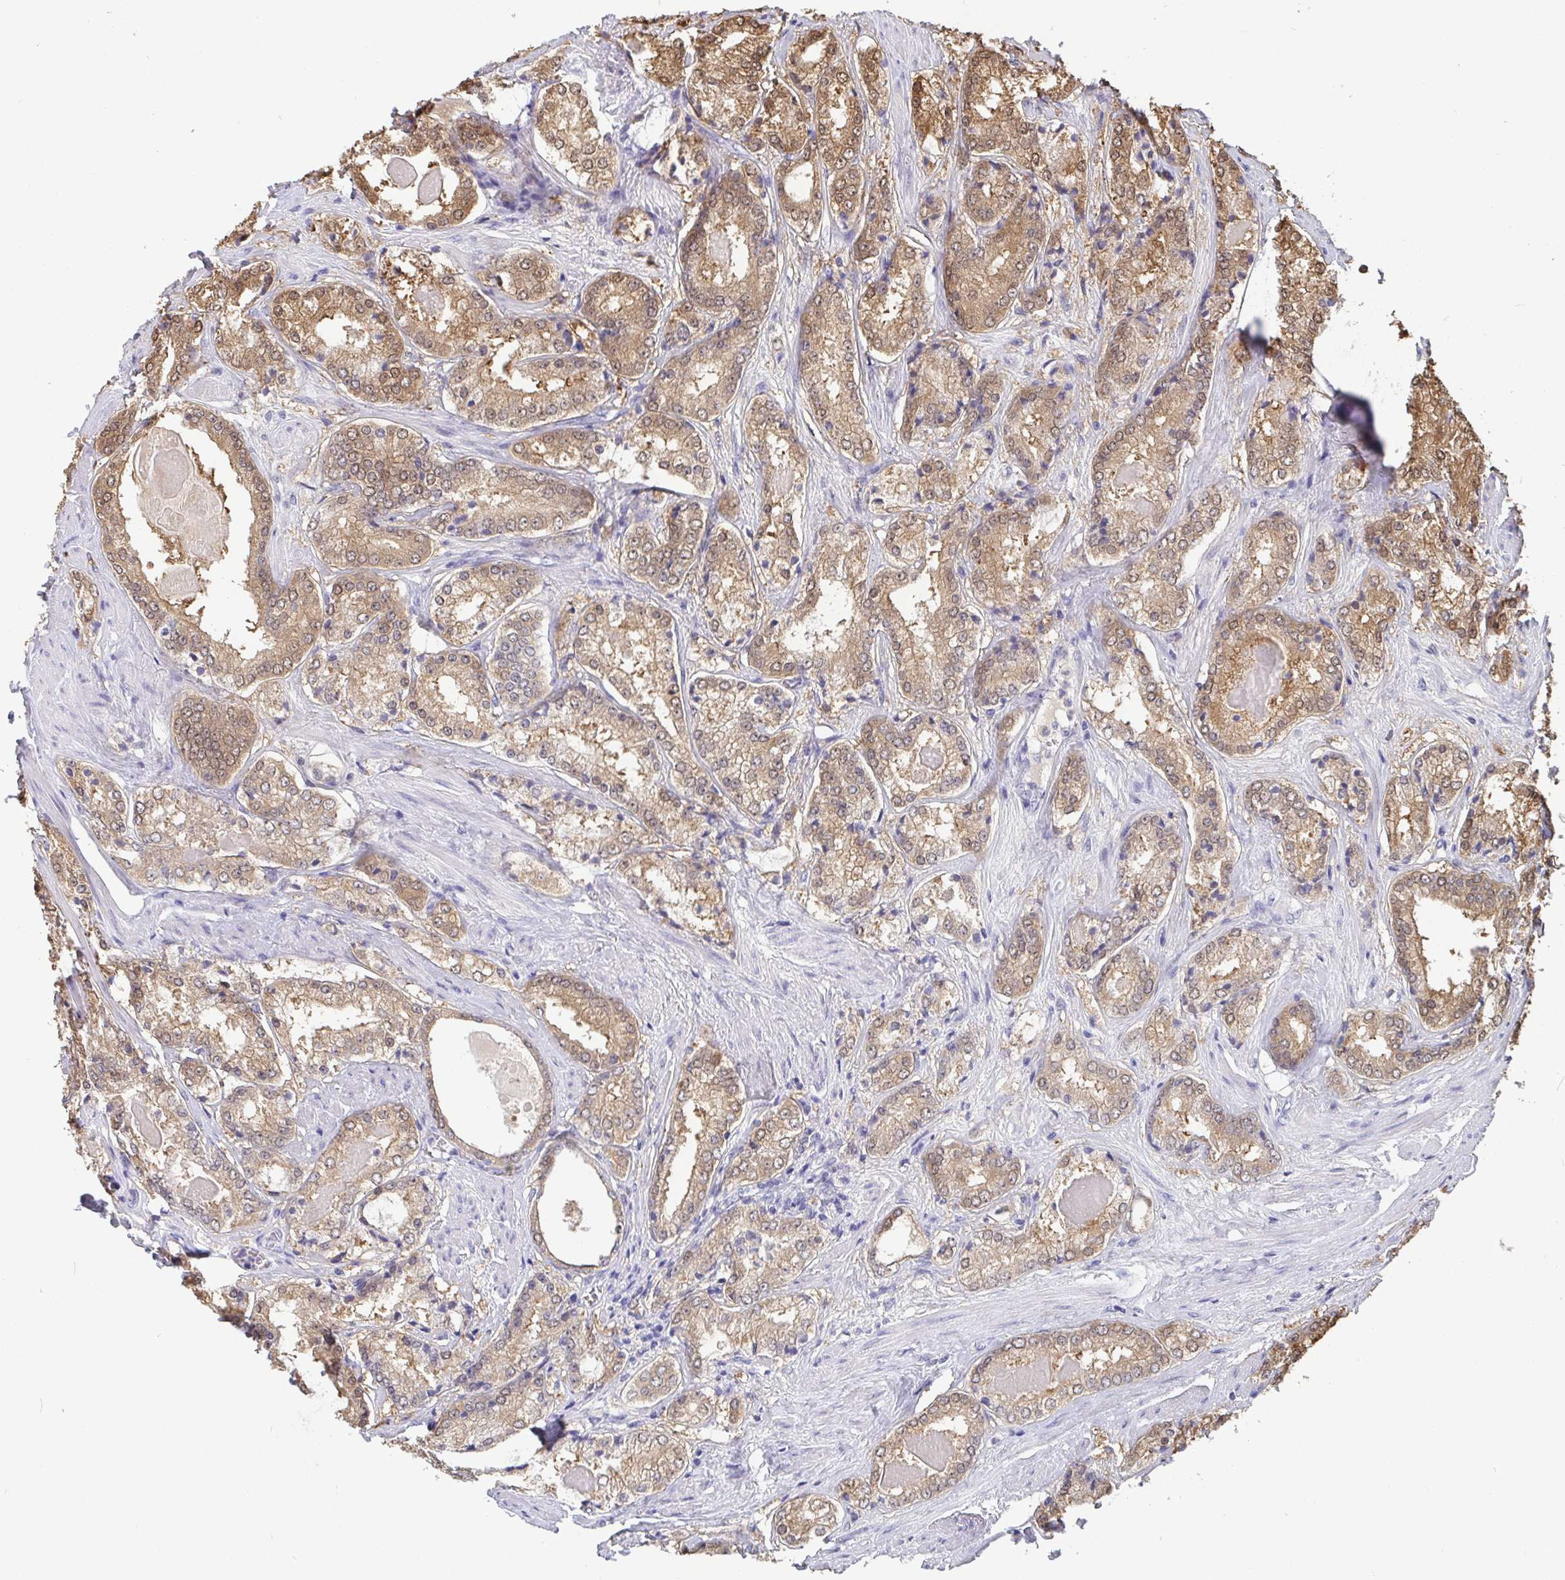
{"staining": {"intensity": "moderate", "quantity": ">75%", "location": "cytoplasmic/membranous"}, "tissue": "prostate cancer", "cell_type": "Tumor cells", "image_type": "cancer", "snomed": [{"axis": "morphology", "description": "Adenocarcinoma, NOS"}, {"axis": "morphology", "description": "Adenocarcinoma, Low grade"}, {"axis": "topography", "description": "Prostate"}], "caption": "The image shows a brown stain indicating the presence of a protein in the cytoplasmic/membranous of tumor cells in prostate low-grade adenocarcinoma.", "gene": "IDH1", "patient": {"sex": "male", "age": 68}}